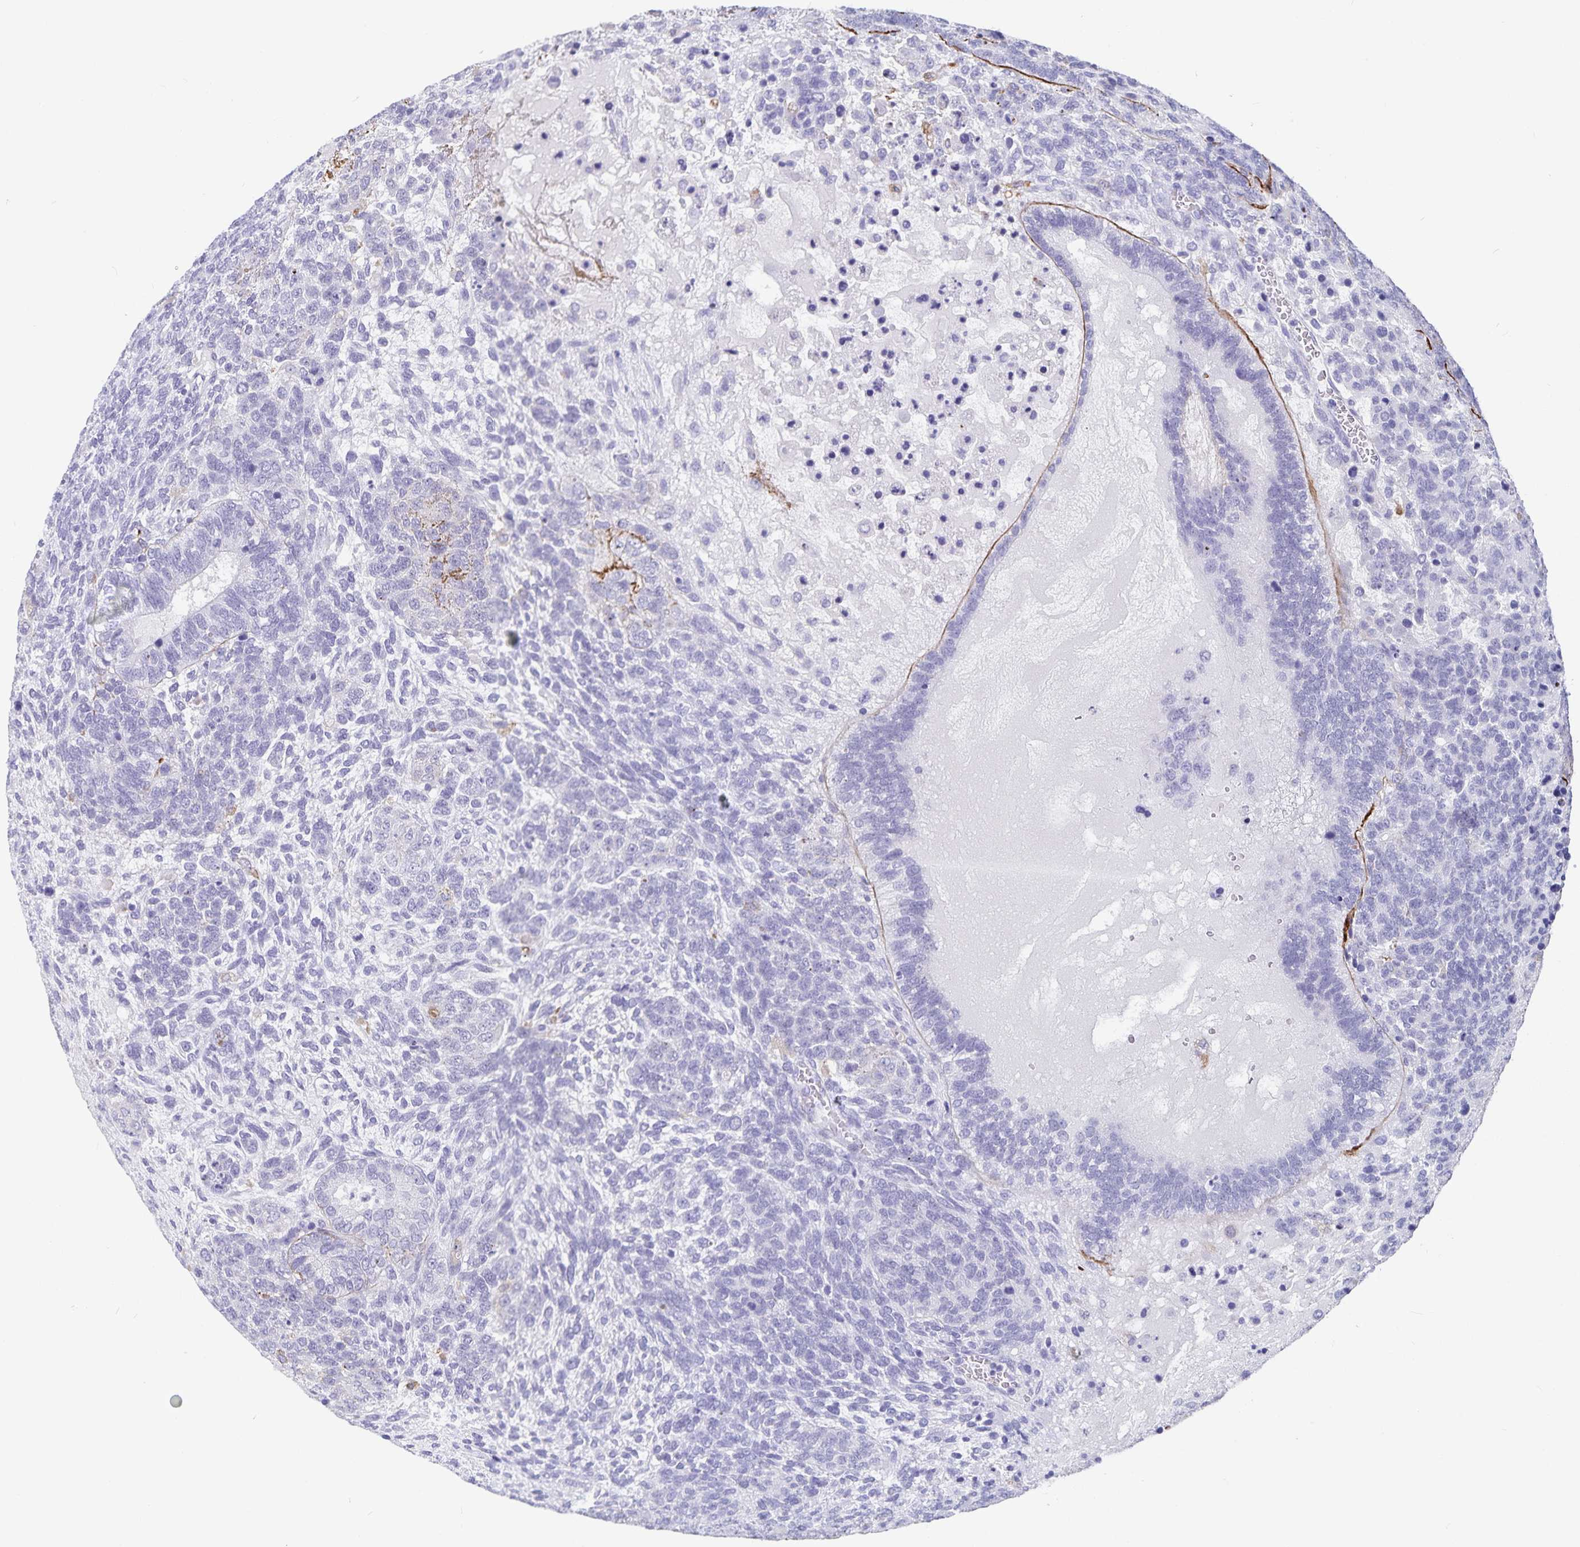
{"staining": {"intensity": "negative", "quantity": "none", "location": "none"}, "tissue": "testis cancer", "cell_type": "Tumor cells", "image_type": "cancer", "snomed": [{"axis": "morphology", "description": "Normal tissue, NOS"}, {"axis": "morphology", "description": "Carcinoma, Embryonal, NOS"}, {"axis": "topography", "description": "Testis"}, {"axis": "topography", "description": "Epididymis"}], "caption": "Tumor cells are negative for protein expression in human testis embryonal carcinoma.", "gene": "PLAC1", "patient": {"sex": "male", "age": 23}}